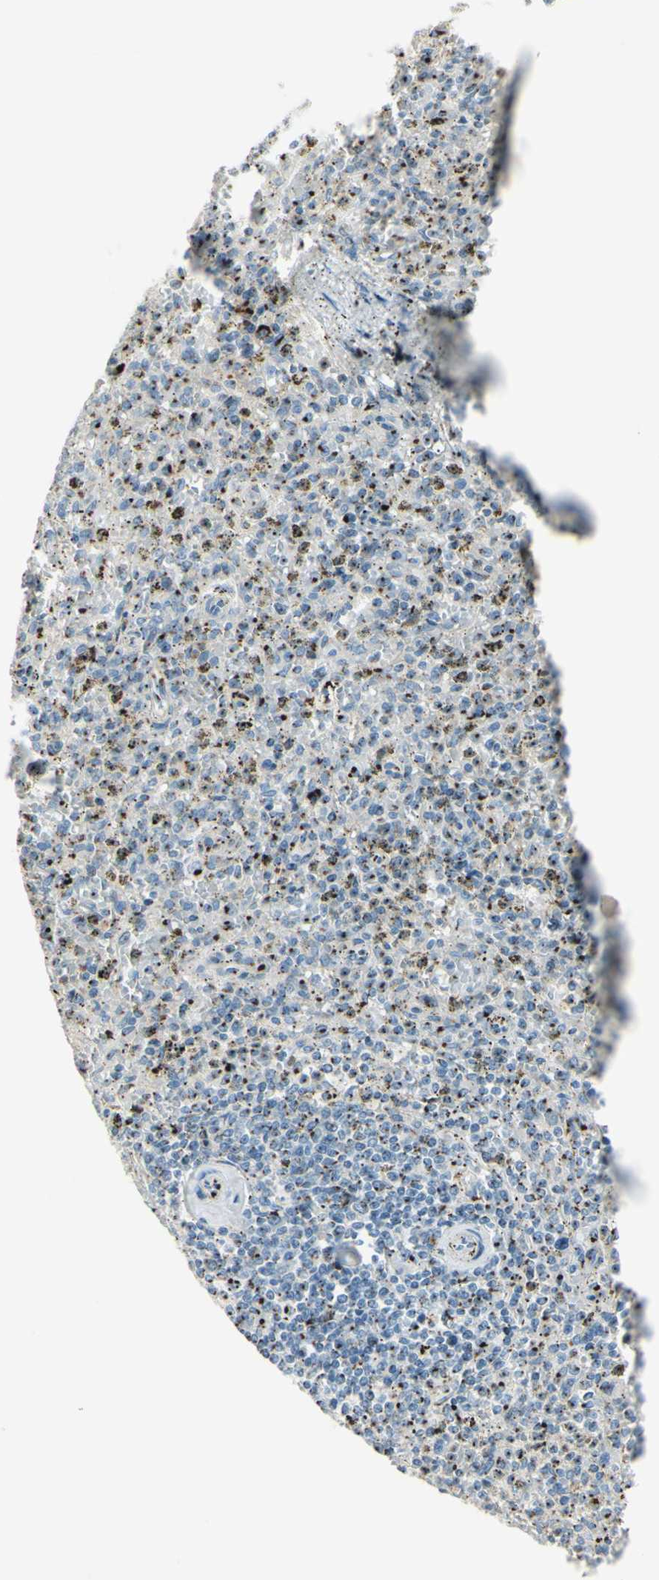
{"staining": {"intensity": "strong", "quantity": "25%-75%", "location": "cytoplasmic/membranous"}, "tissue": "spleen", "cell_type": "Cells in red pulp", "image_type": "normal", "snomed": [{"axis": "morphology", "description": "Normal tissue, NOS"}, {"axis": "topography", "description": "Spleen"}], "caption": "Spleen stained with DAB (3,3'-diaminobenzidine) immunohistochemistry (IHC) reveals high levels of strong cytoplasmic/membranous staining in approximately 25%-75% of cells in red pulp.", "gene": "B4GALT1", "patient": {"sex": "male", "age": 72}}